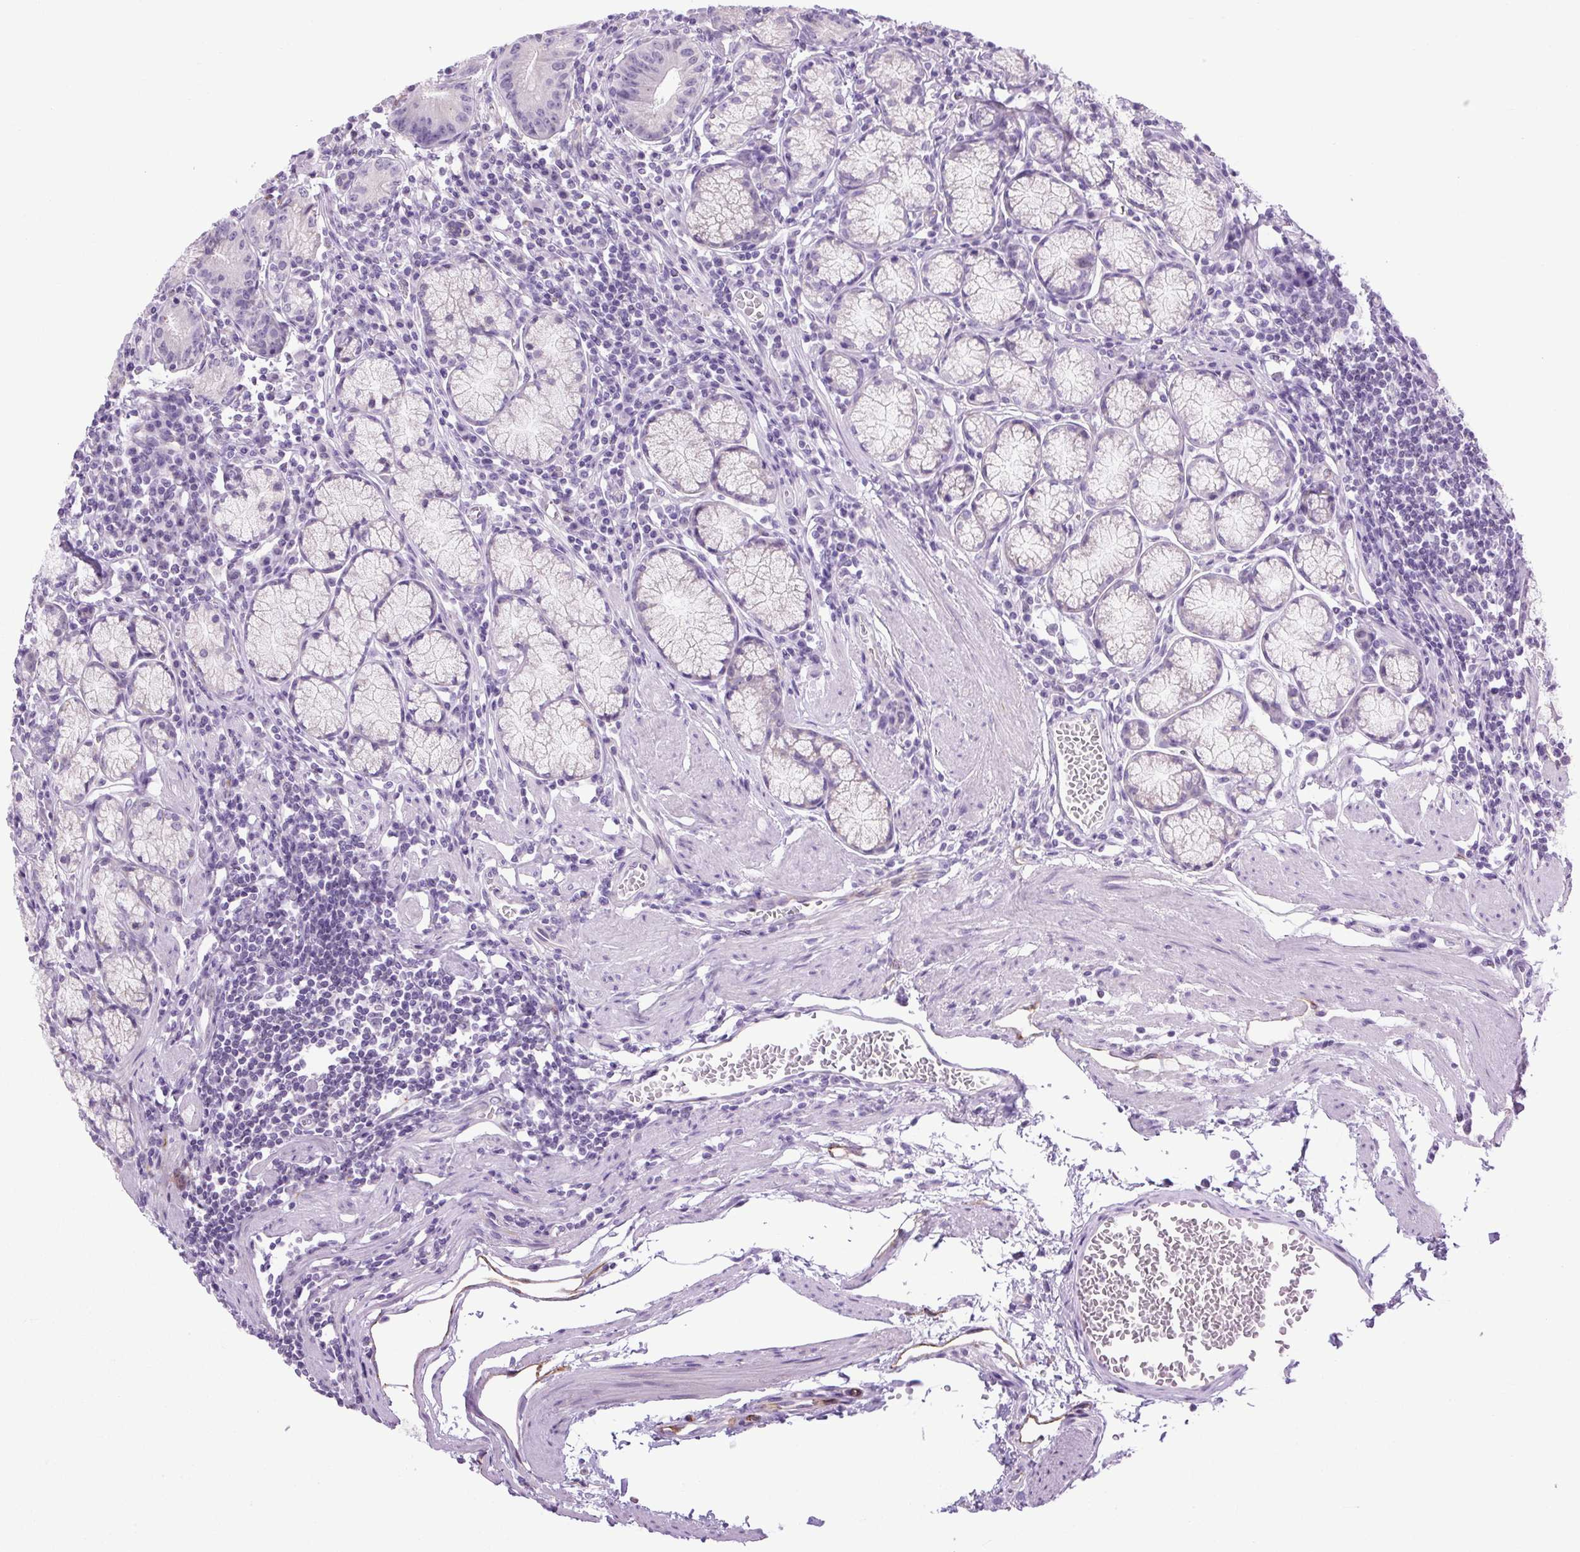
{"staining": {"intensity": "moderate", "quantity": "<25%", "location": "cytoplasmic/membranous"}, "tissue": "stomach", "cell_type": "Glandular cells", "image_type": "normal", "snomed": [{"axis": "morphology", "description": "Normal tissue, NOS"}, {"axis": "topography", "description": "Stomach"}], "caption": "Stomach stained with DAB immunohistochemistry (IHC) reveals low levels of moderate cytoplasmic/membranous staining in approximately <25% of glandular cells. The protein of interest is stained brown, and the nuclei are stained in blue (DAB (3,3'-diaminobenzidine) IHC with brightfield microscopy, high magnification).", "gene": "RNASE10", "patient": {"sex": "male", "age": 55}}